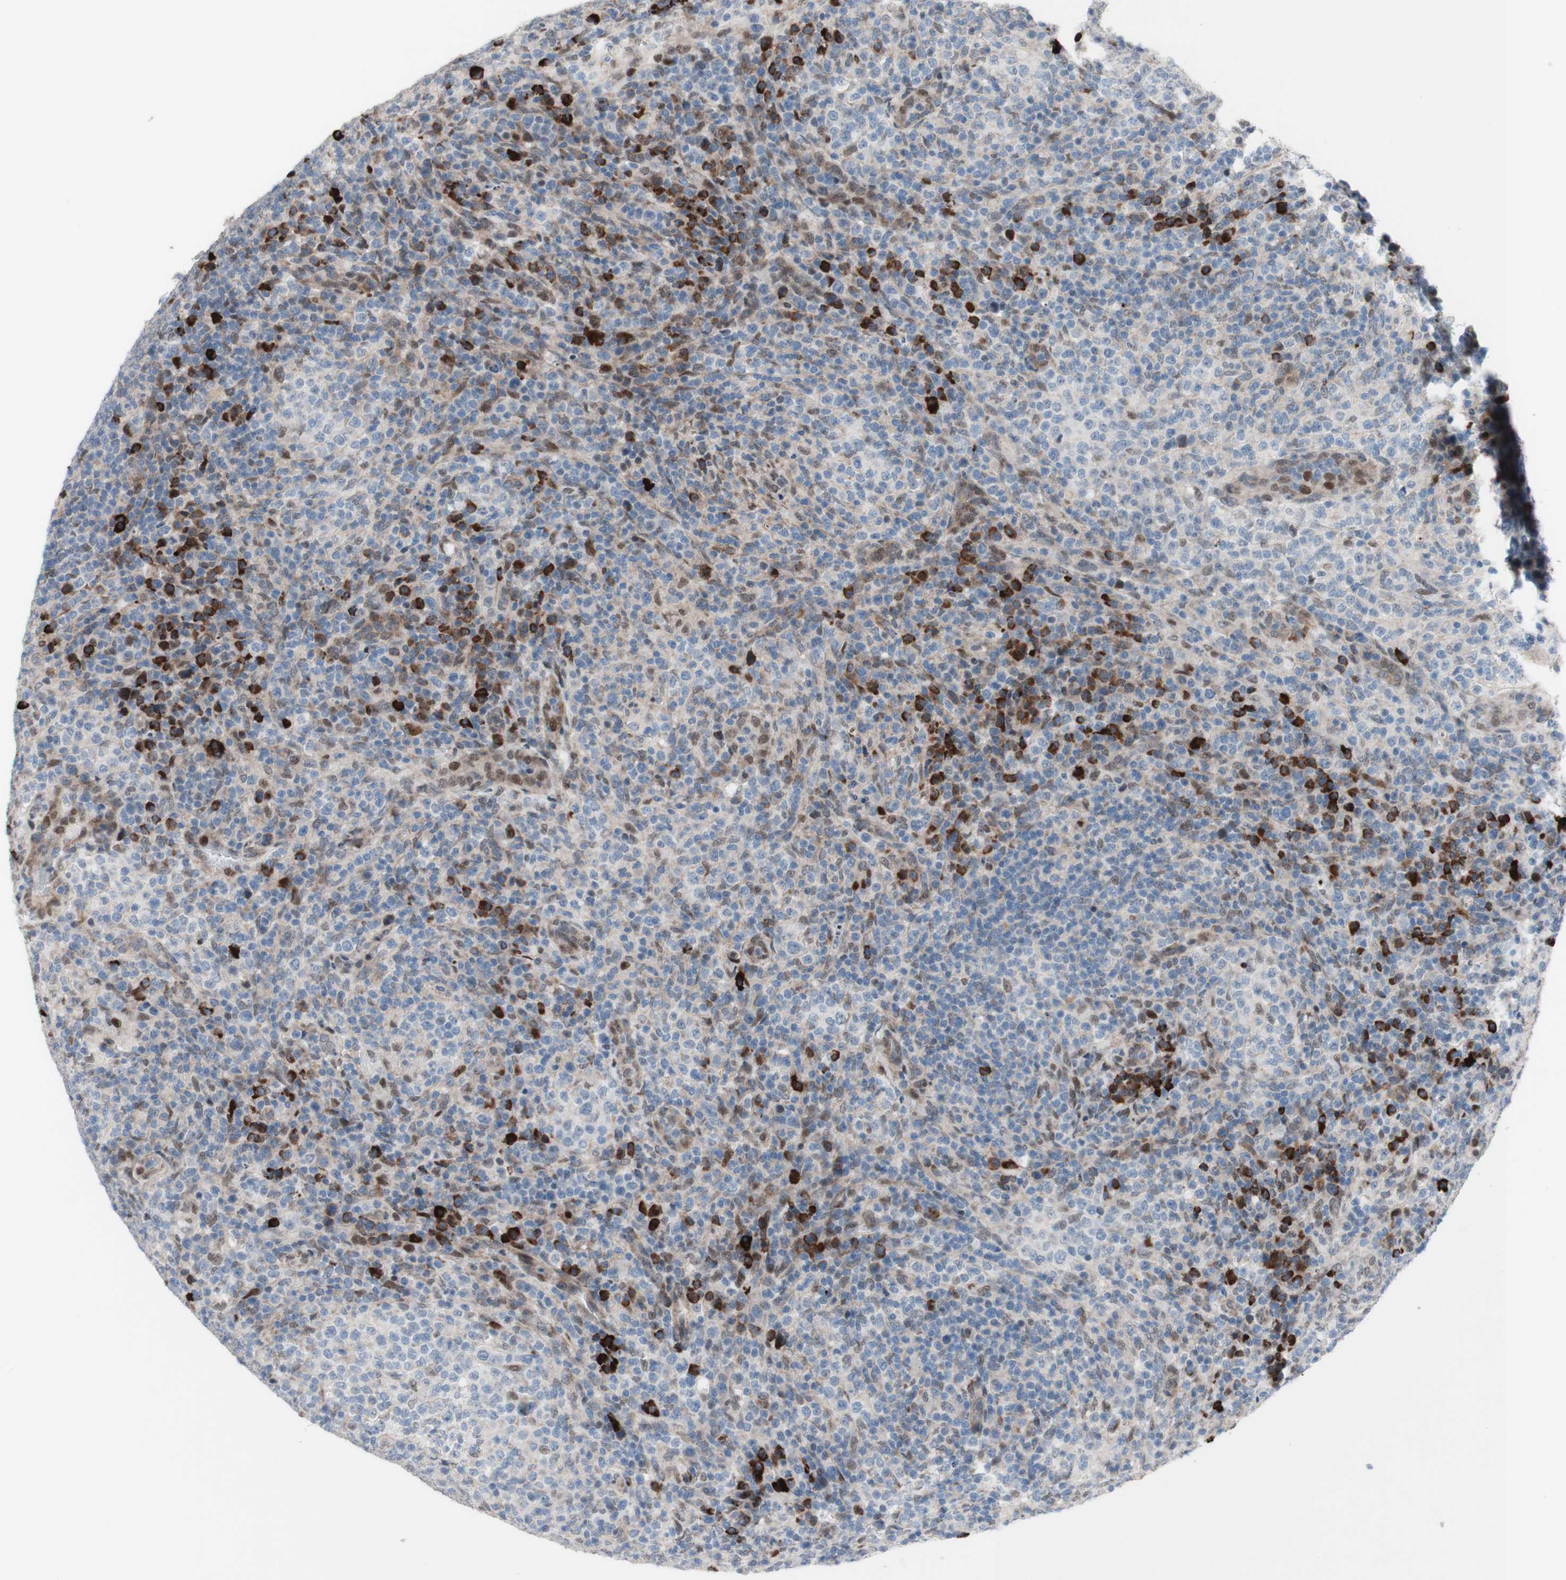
{"staining": {"intensity": "negative", "quantity": "none", "location": "none"}, "tissue": "lymphoma", "cell_type": "Tumor cells", "image_type": "cancer", "snomed": [{"axis": "morphology", "description": "Malignant lymphoma, non-Hodgkin's type, High grade"}, {"axis": "topography", "description": "Lymph node"}], "caption": "A high-resolution photomicrograph shows IHC staining of lymphoma, which displays no significant positivity in tumor cells.", "gene": "PHTF2", "patient": {"sex": "female", "age": 76}}